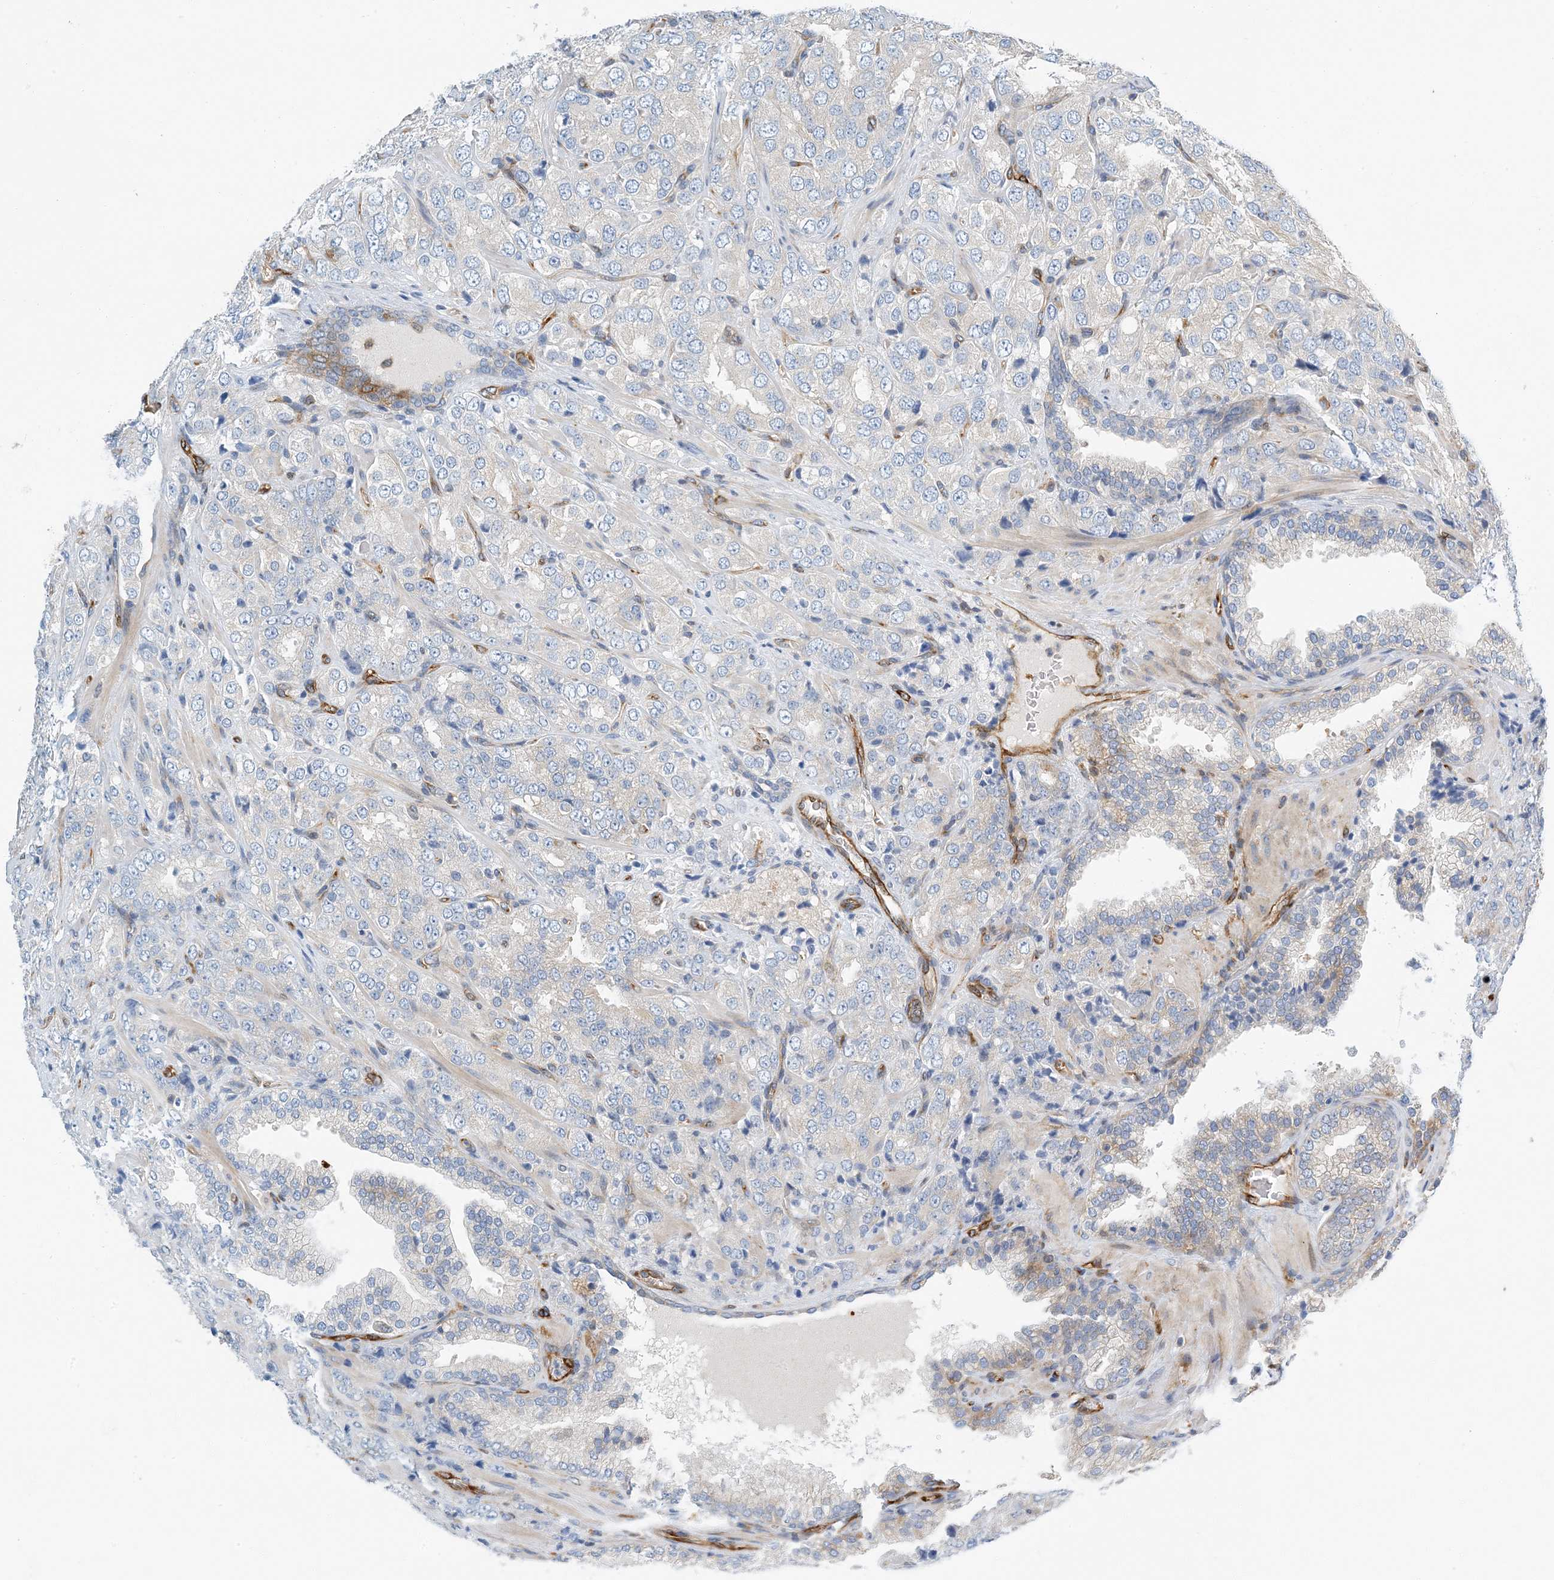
{"staining": {"intensity": "negative", "quantity": "none", "location": "none"}, "tissue": "prostate cancer", "cell_type": "Tumor cells", "image_type": "cancer", "snomed": [{"axis": "morphology", "description": "Adenocarcinoma, High grade"}, {"axis": "topography", "description": "Prostate"}], "caption": "The image reveals no staining of tumor cells in high-grade adenocarcinoma (prostate).", "gene": "PCDHA2", "patient": {"sex": "male", "age": 58}}